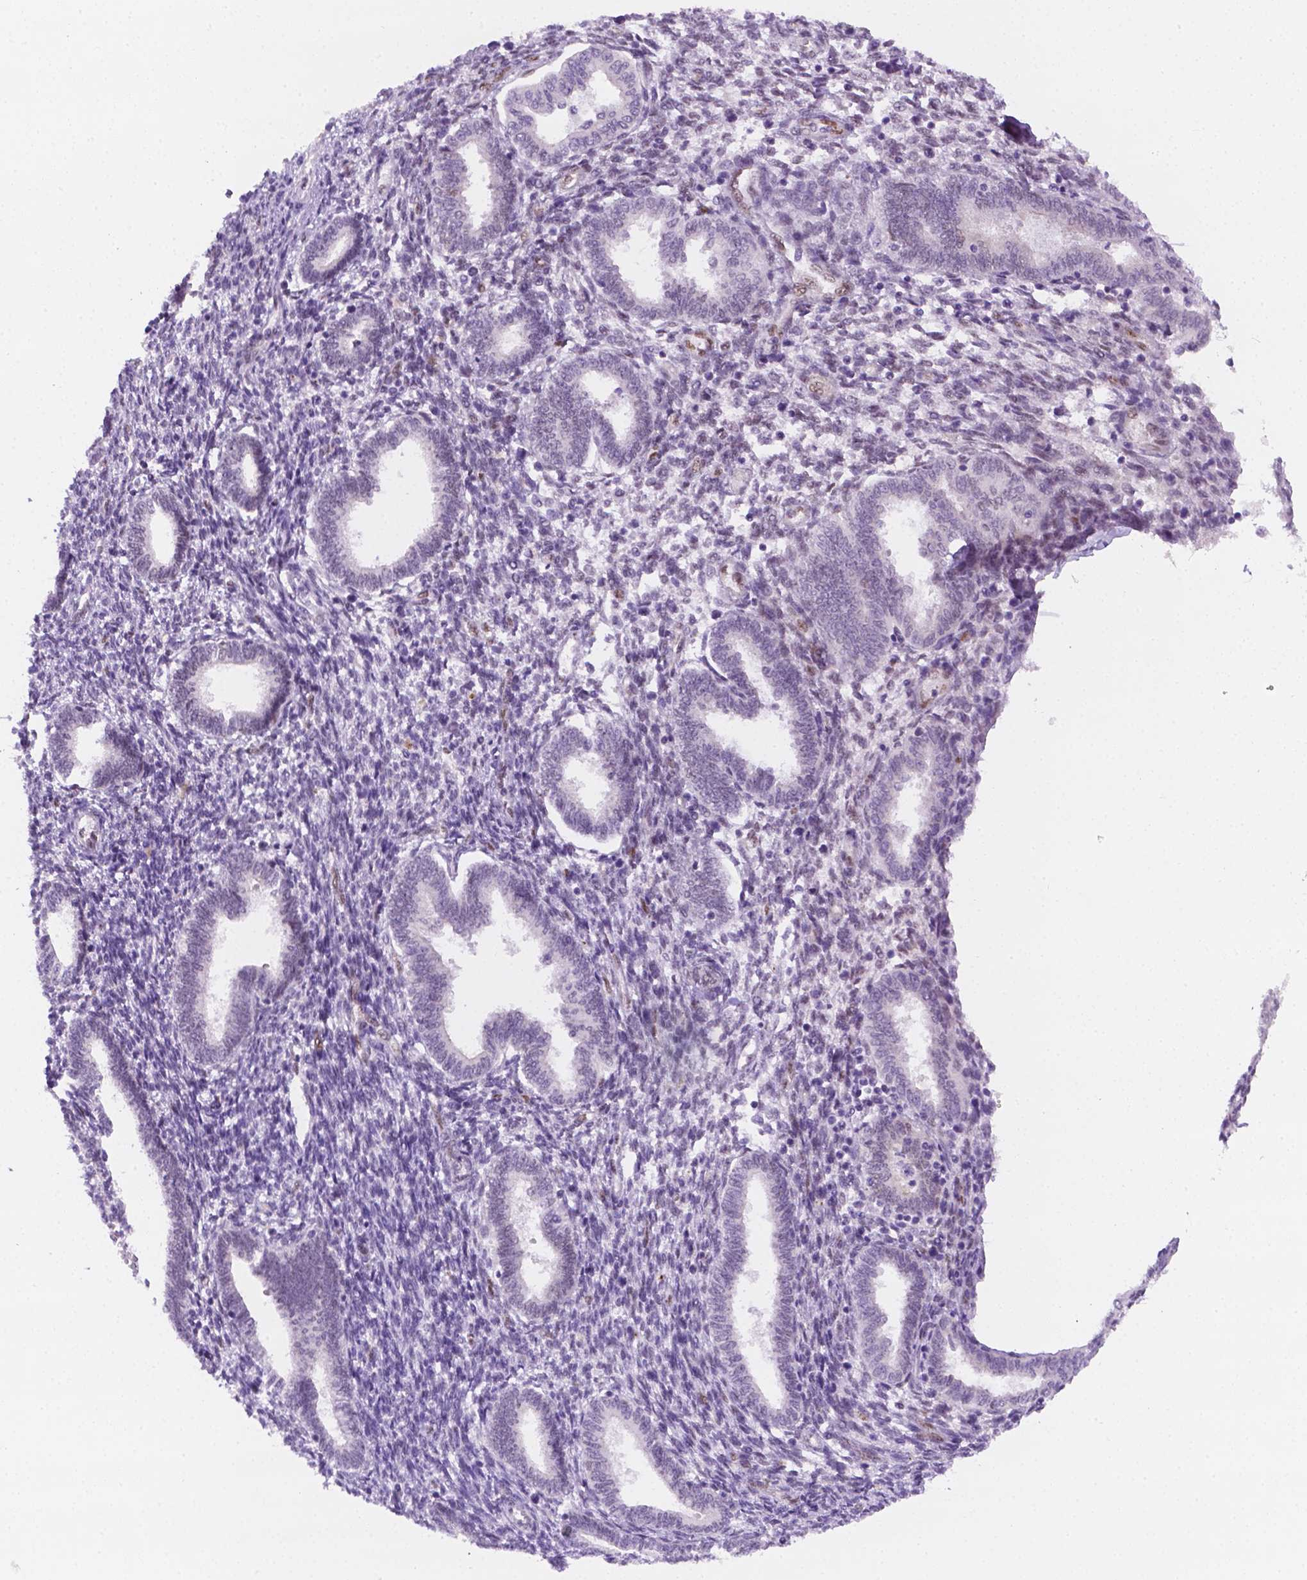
{"staining": {"intensity": "weak", "quantity": "25%-75%", "location": "nuclear"}, "tissue": "endometrium", "cell_type": "Cells in endometrial stroma", "image_type": "normal", "snomed": [{"axis": "morphology", "description": "Normal tissue, NOS"}, {"axis": "topography", "description": "Endometrium"}], "caption": "Immunohistochemical staining of unremarkable endometrium reveals 25%-75% levels of weak nuclear protein expression in approximately 25%-75% of cells in endometrial stroma. Nuclei are stained in blue.", "gene": "ERF", "patient": {"sex": "female", "age": 42}}